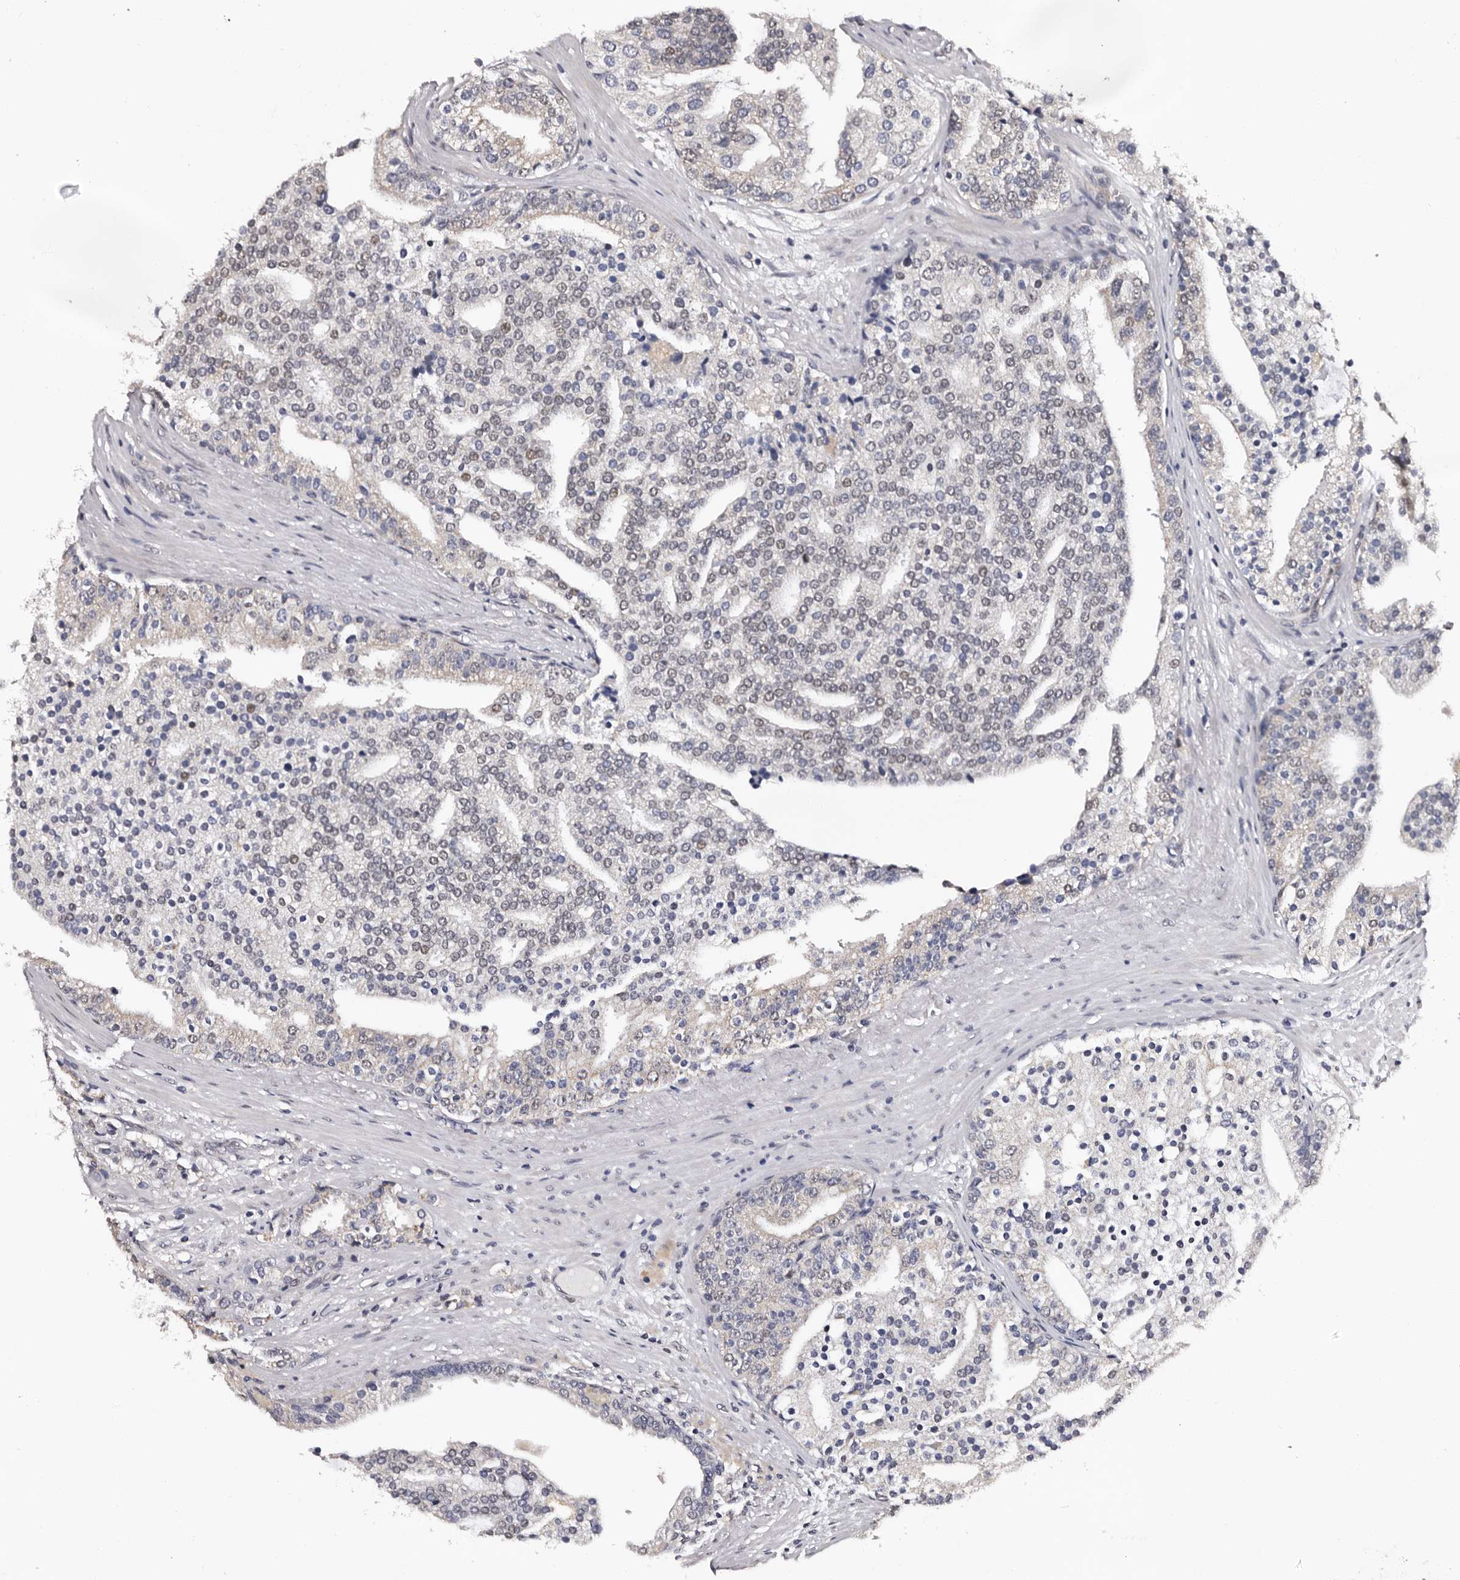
{"staining": {"intensity": "weak", "quantity": "<25%", "location": "cytoplasmic/membranous,nuclear"}, "tissue": "prostate cancer", "cell_type": "Tumor cells", "image_type": "cancer", "snomed": [{"axis": "morphology", "description": "Adenocarcinoma, Low grade"}, {"axis": "topography", "description": "Prostate"}], "caption": "Tumor cells show no significant protein expression in adenocarcinoma (low-grade) (prostate). The staining is performed using DAB brown chromogen with nuclei counter-stained in using hematoxylin.", "gene": "GLRX3", "patient": {"sex": "male", "age": 67}}